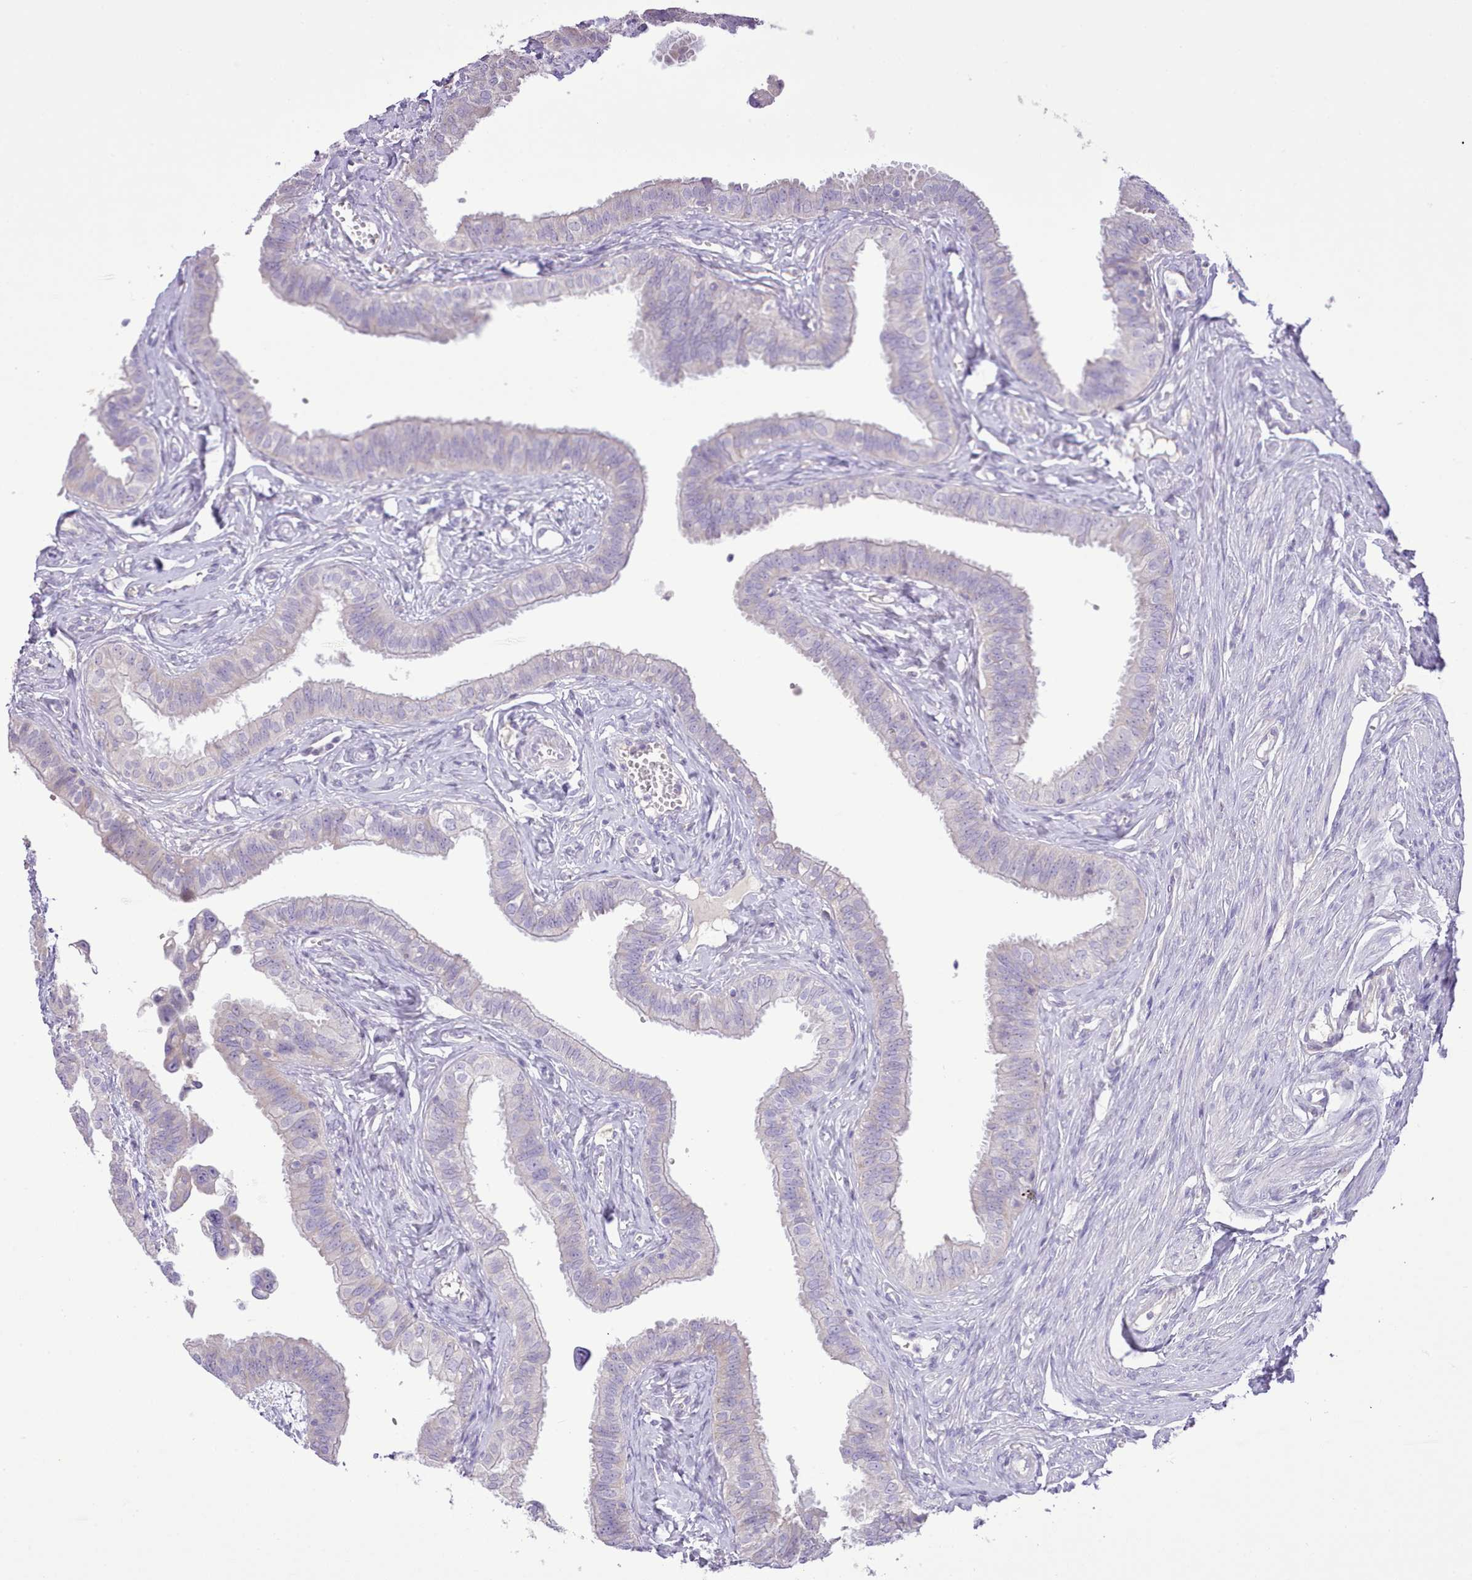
{"staining": {"intensity": "negative", "quantity": "none", "location": "none"}, "tissue": "fallopian tube", "cell_type": "Glandular cells", "image_type": "normal", "snomed": [{"axis": "morphology", "description": "Normal tissue, NOS"}, {"axis": "morphology", "description": "Carcinoma, NOS"}, {"axis": "topography", "description": "Fallopian tube"}, {"axis": "topography", "description": "Ovary"}], "caption": "Glandular cells show no significant protein expression in unremarkable fallopian tube. (Immunohistochemistry (ihc), brightfield microscopy, high magnification).", "gene": "CCL1", "patient": {"sex": "female", "age": 59}}